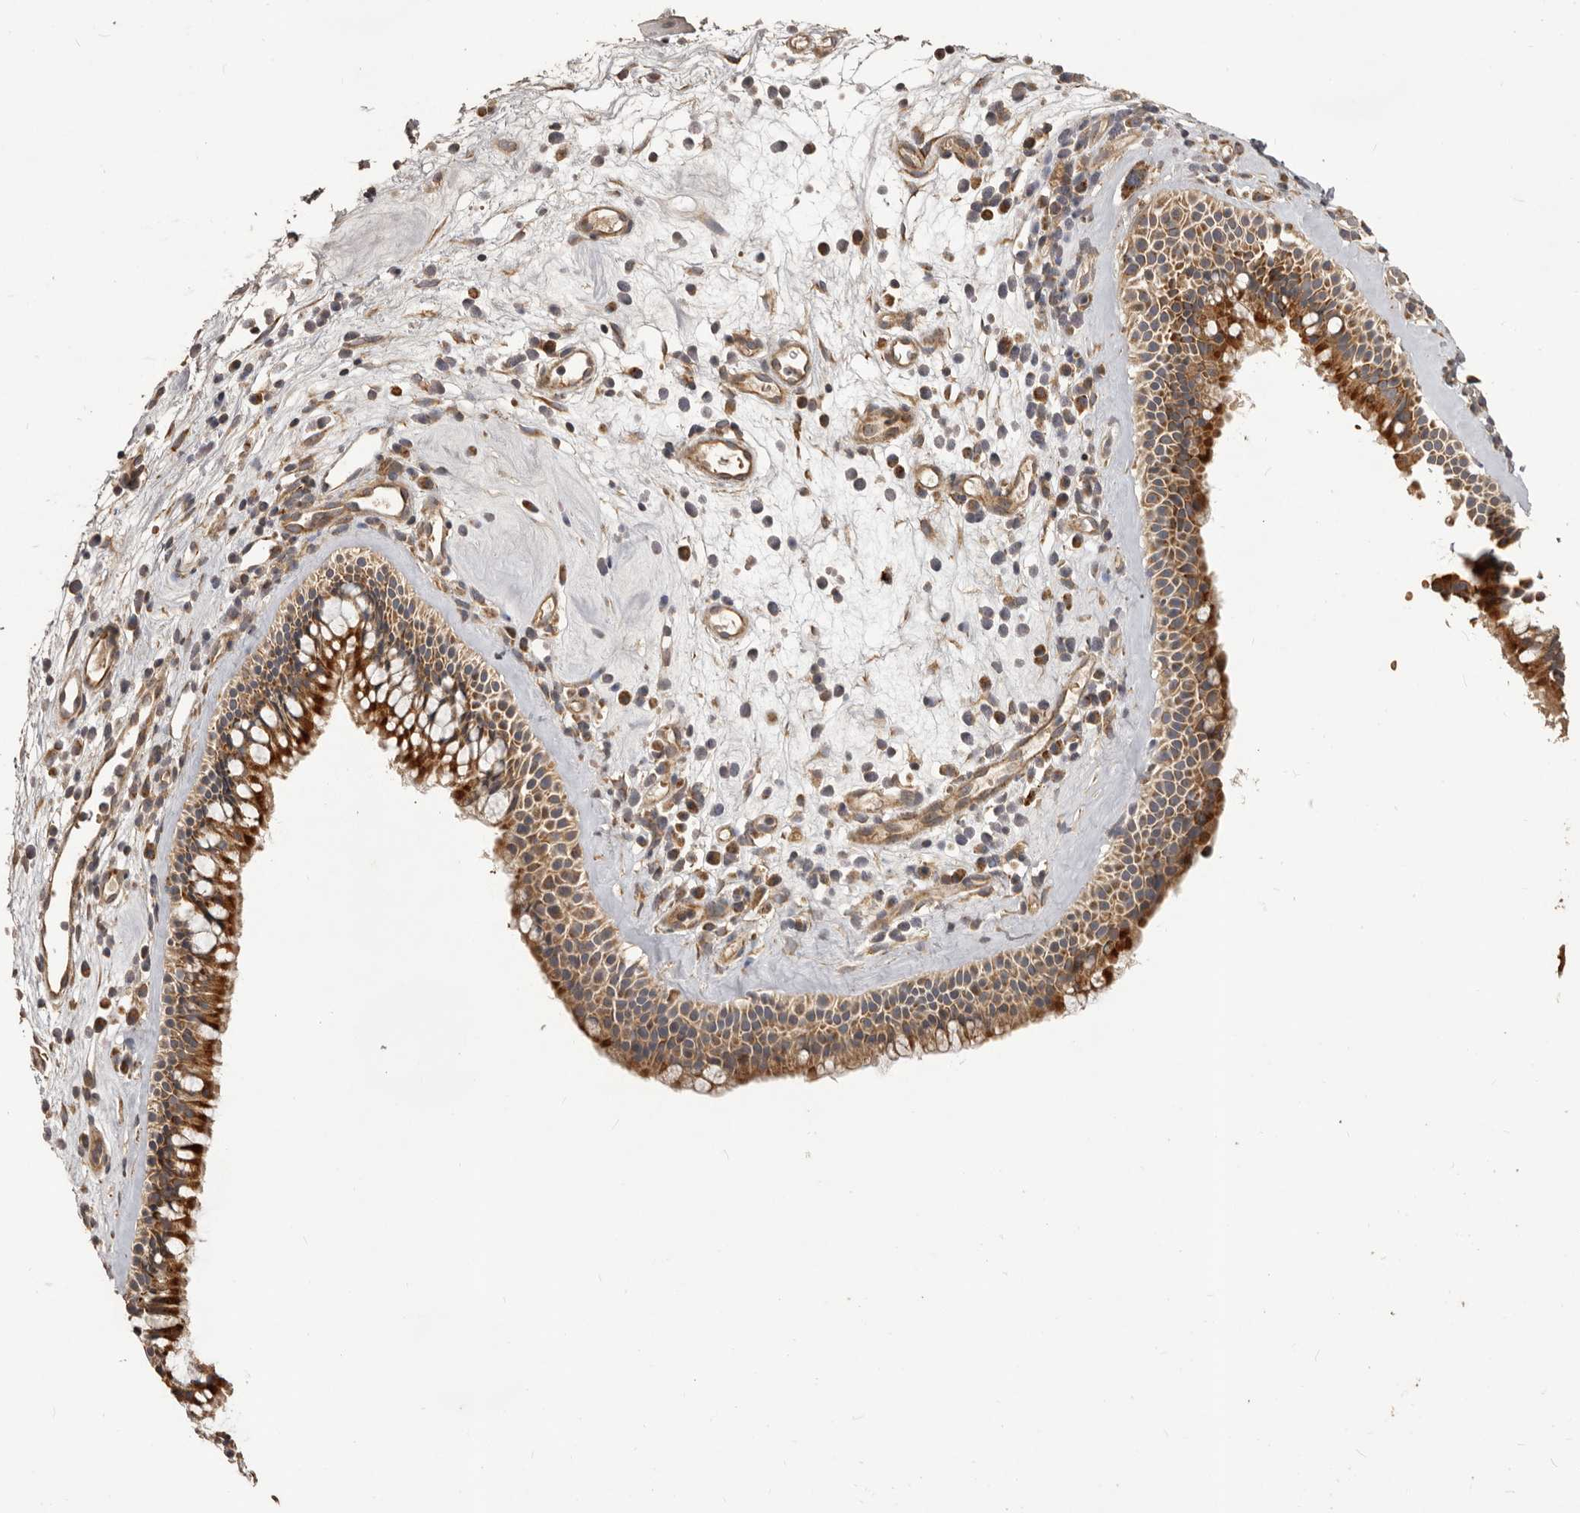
{"staining": {"intensity": "strong", "quantity": ">75%", "location": "cytoplasmic/membranous"}, "tissue": "nasopharynx", "cell_type": "Respiratory epithelial cells", "image_type": "normal", "snomed": [{"axis": "morphology", "description": "Normal tissue, NOS"}, {"axis": "morphology", "description": "Inflammation, NOS"}, {"axis": "morphology", "description": "Malignant melanoma, Metastatic site"}, {"axis": "topography", "description": "Nasopharynx"}], "caption": "This is a micrograph of immunohistochemistry staining of benign nasopharynx, which shows strong staining in the cytoplasmic/membranous of respiratory epithelial cells.", "gene": "QRSL1", "patient": {"sex": "male", "age": 70}}